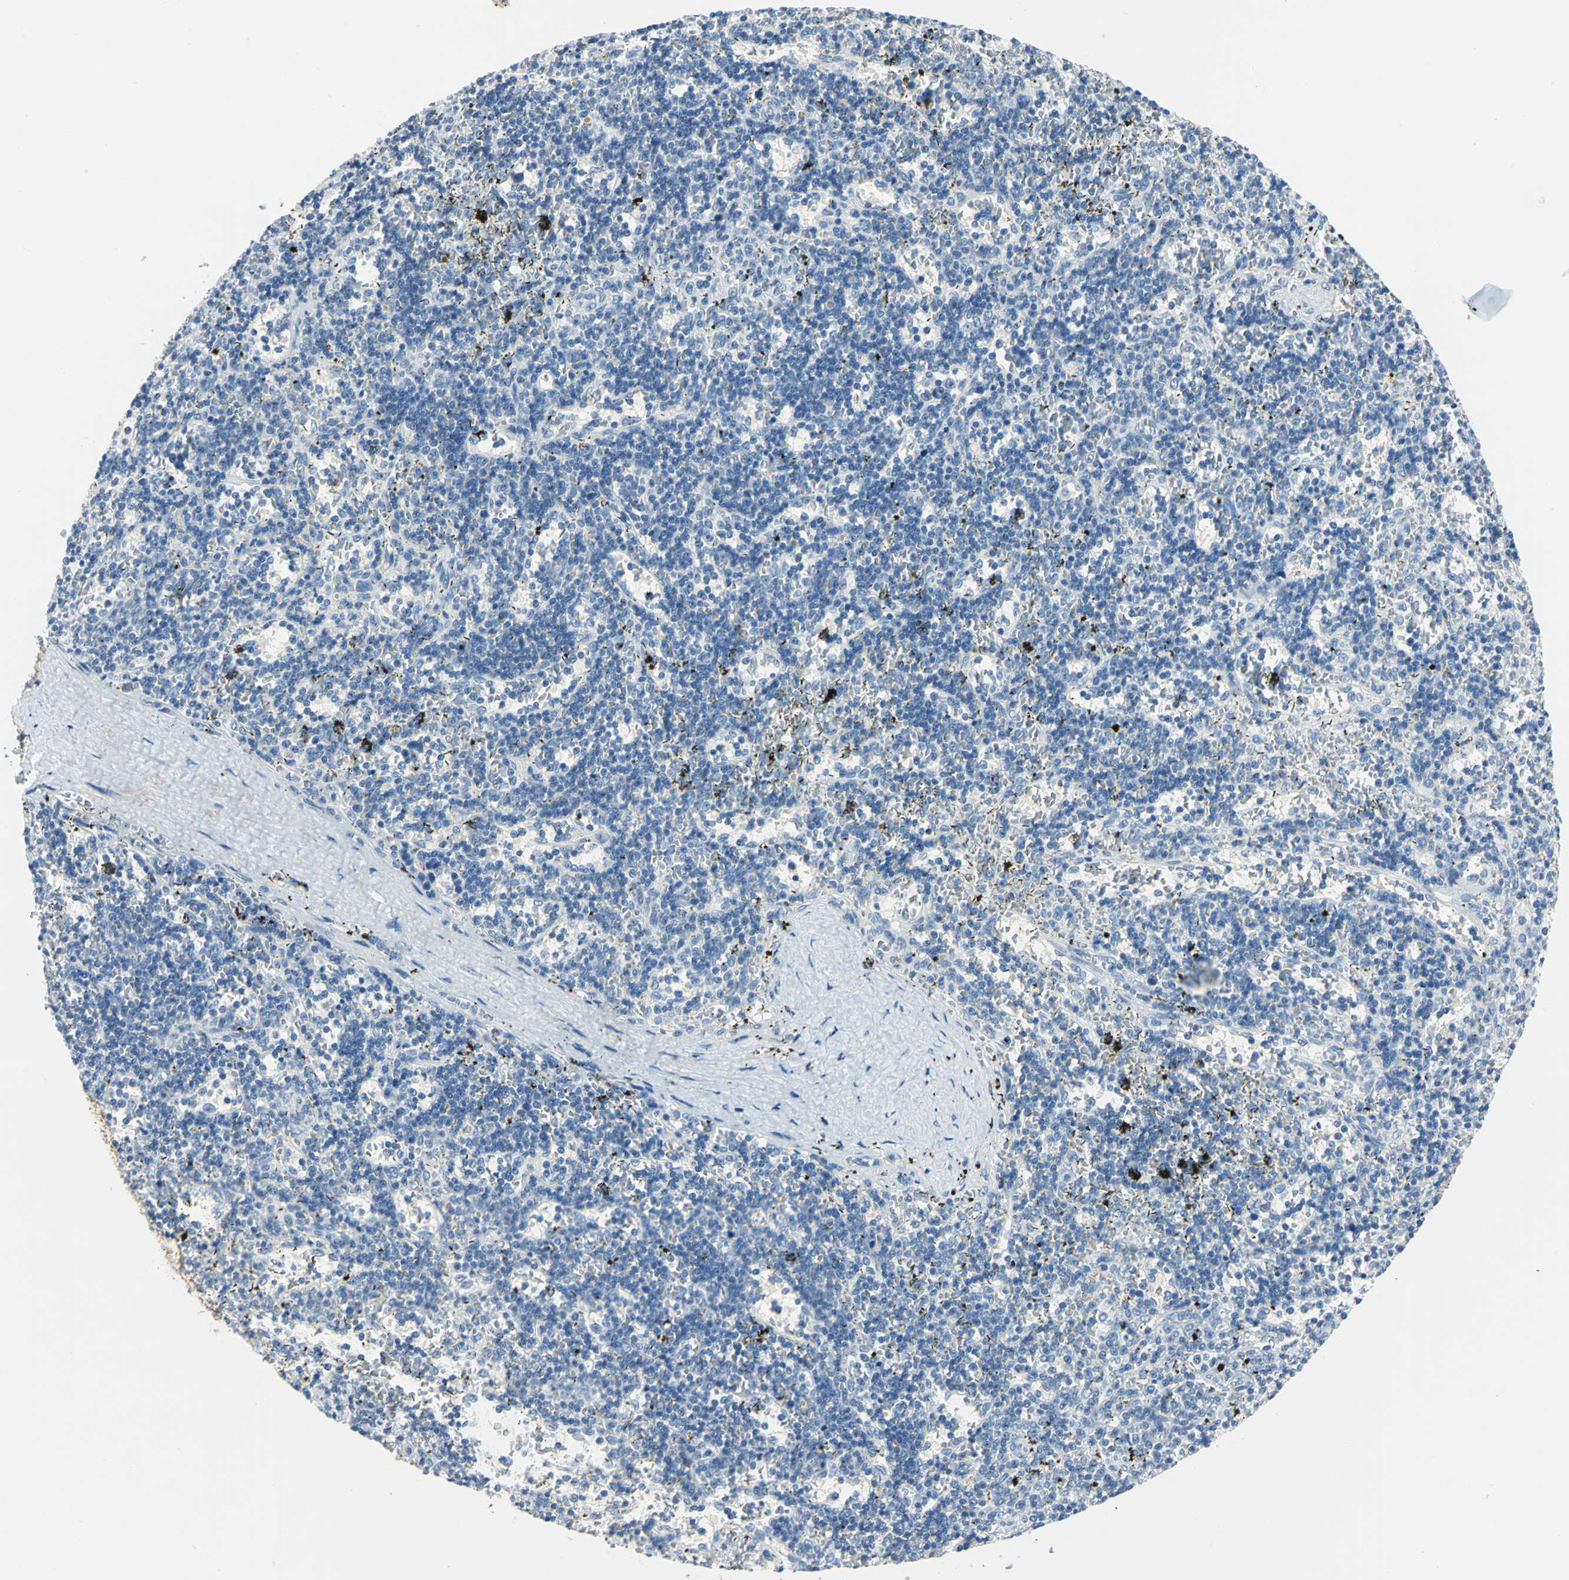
{"staining": {"intensity": "negative", "quantity": "none", "location": "none"}, "tissue": "lymphoma", "cell_type": "Tumor cells", "image_type": "cancer", "snomed": [{"axis": "morphology", "description": "Malignant lymphoma, non-Hodgkin's type, Low grade"}, {"axis": "topography", "description": "Spleen"}], "caption": "Immunohistochemistry of low-grade malignant lymphoma, non-Hodgkin's type shows no positivity in tumor cells.", "gene": "UCHL1", "patient": {"sex": "male", "age": 60}}